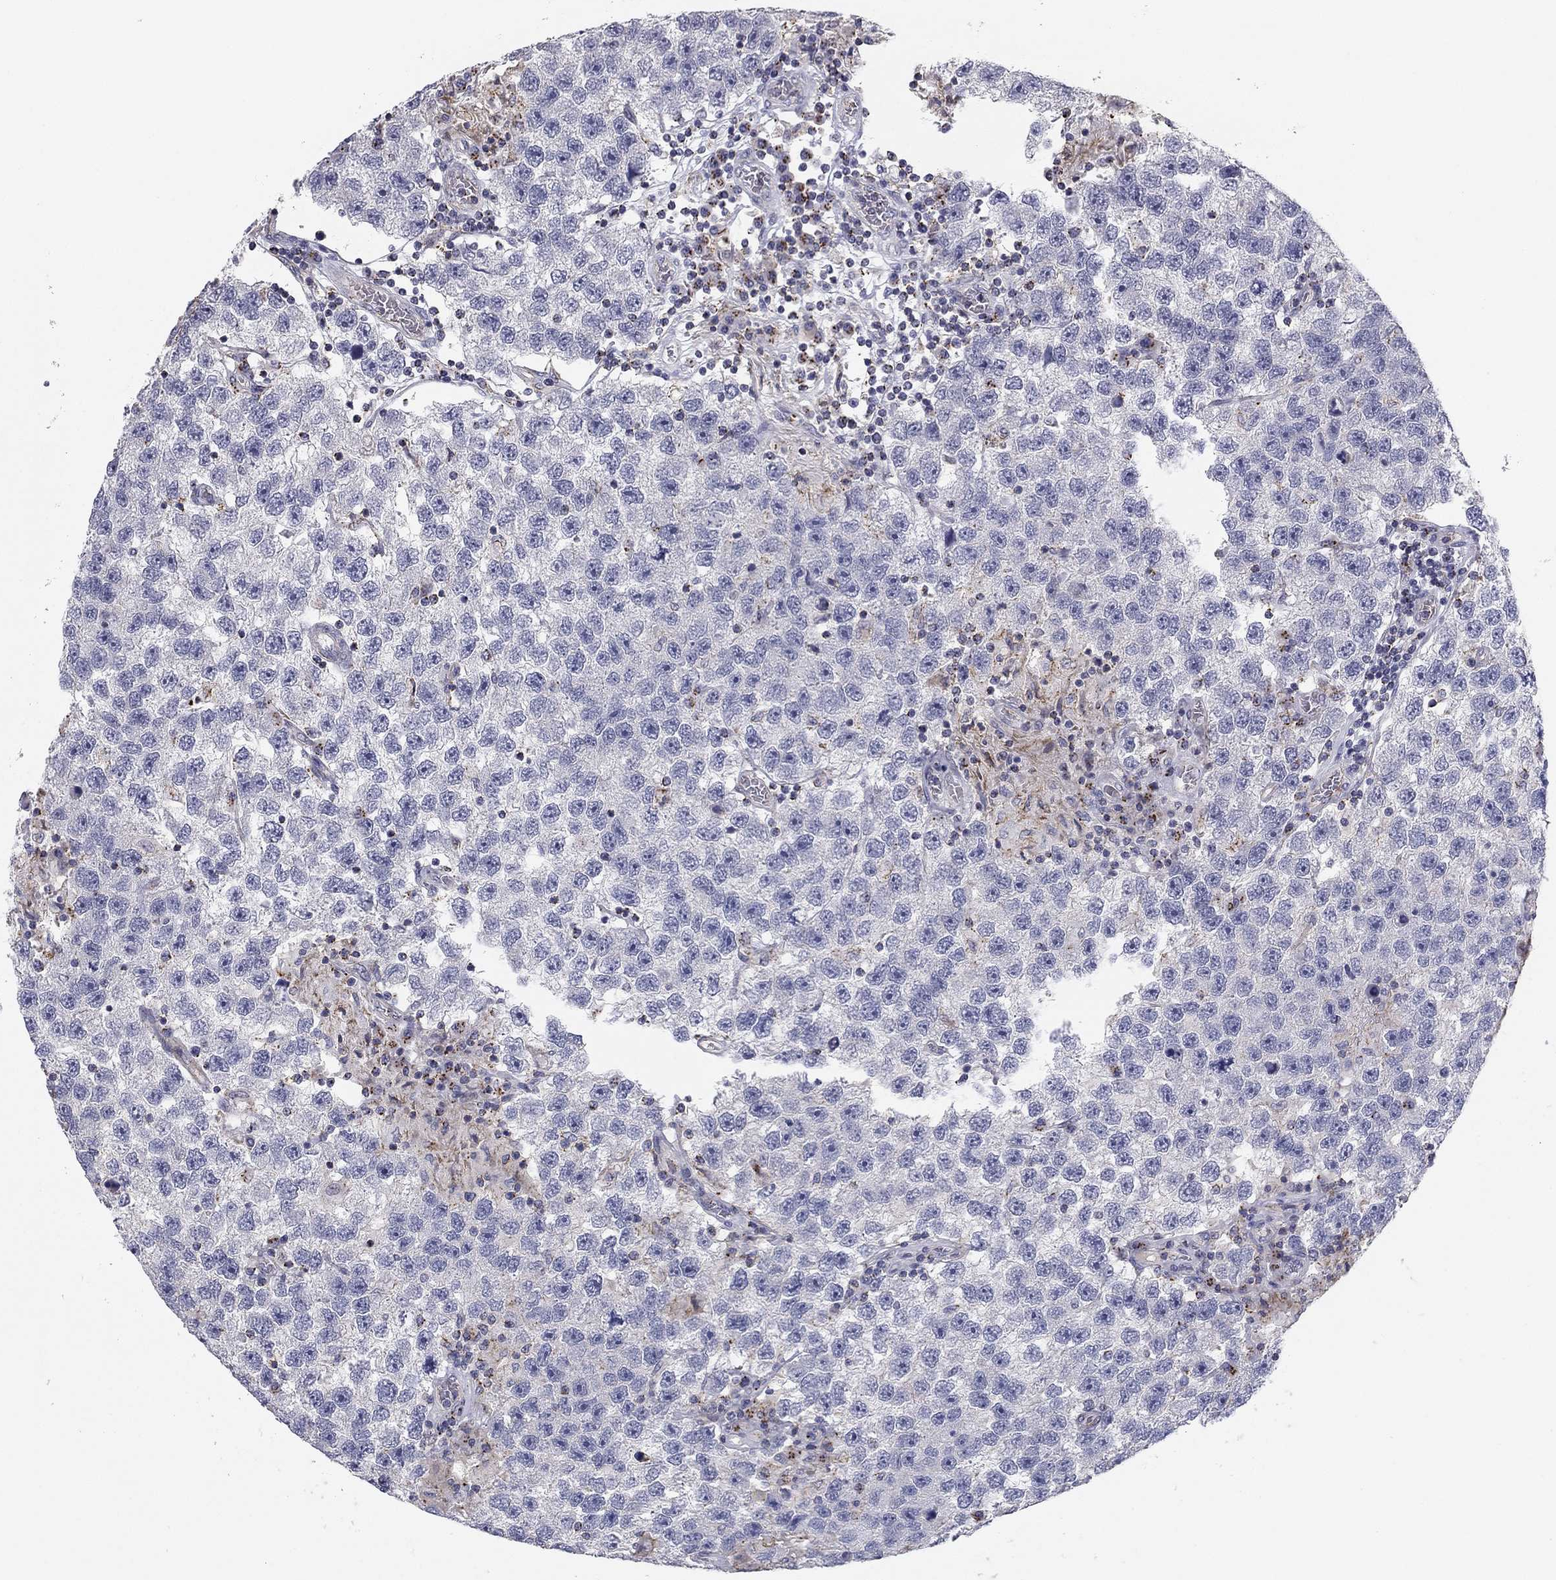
{"staining": {"intensity": "negative", "quantity": "none", "location": "none"}, "tissue": "testis cancer", "cell_type": "Tumor cells", "image_type": "cancer", "snomed": [{"axis": "morphology", "description": "Seminoma, NOS"}, {"axis": "topography", "description": "Testis"}], "caption": "Testis cancer (seminoma) was stained to show a protein in brown. There is no significant expression in tumor cells.", "gene": "SEPTIN3", "patient": {"sex": "male", "age": 26}}